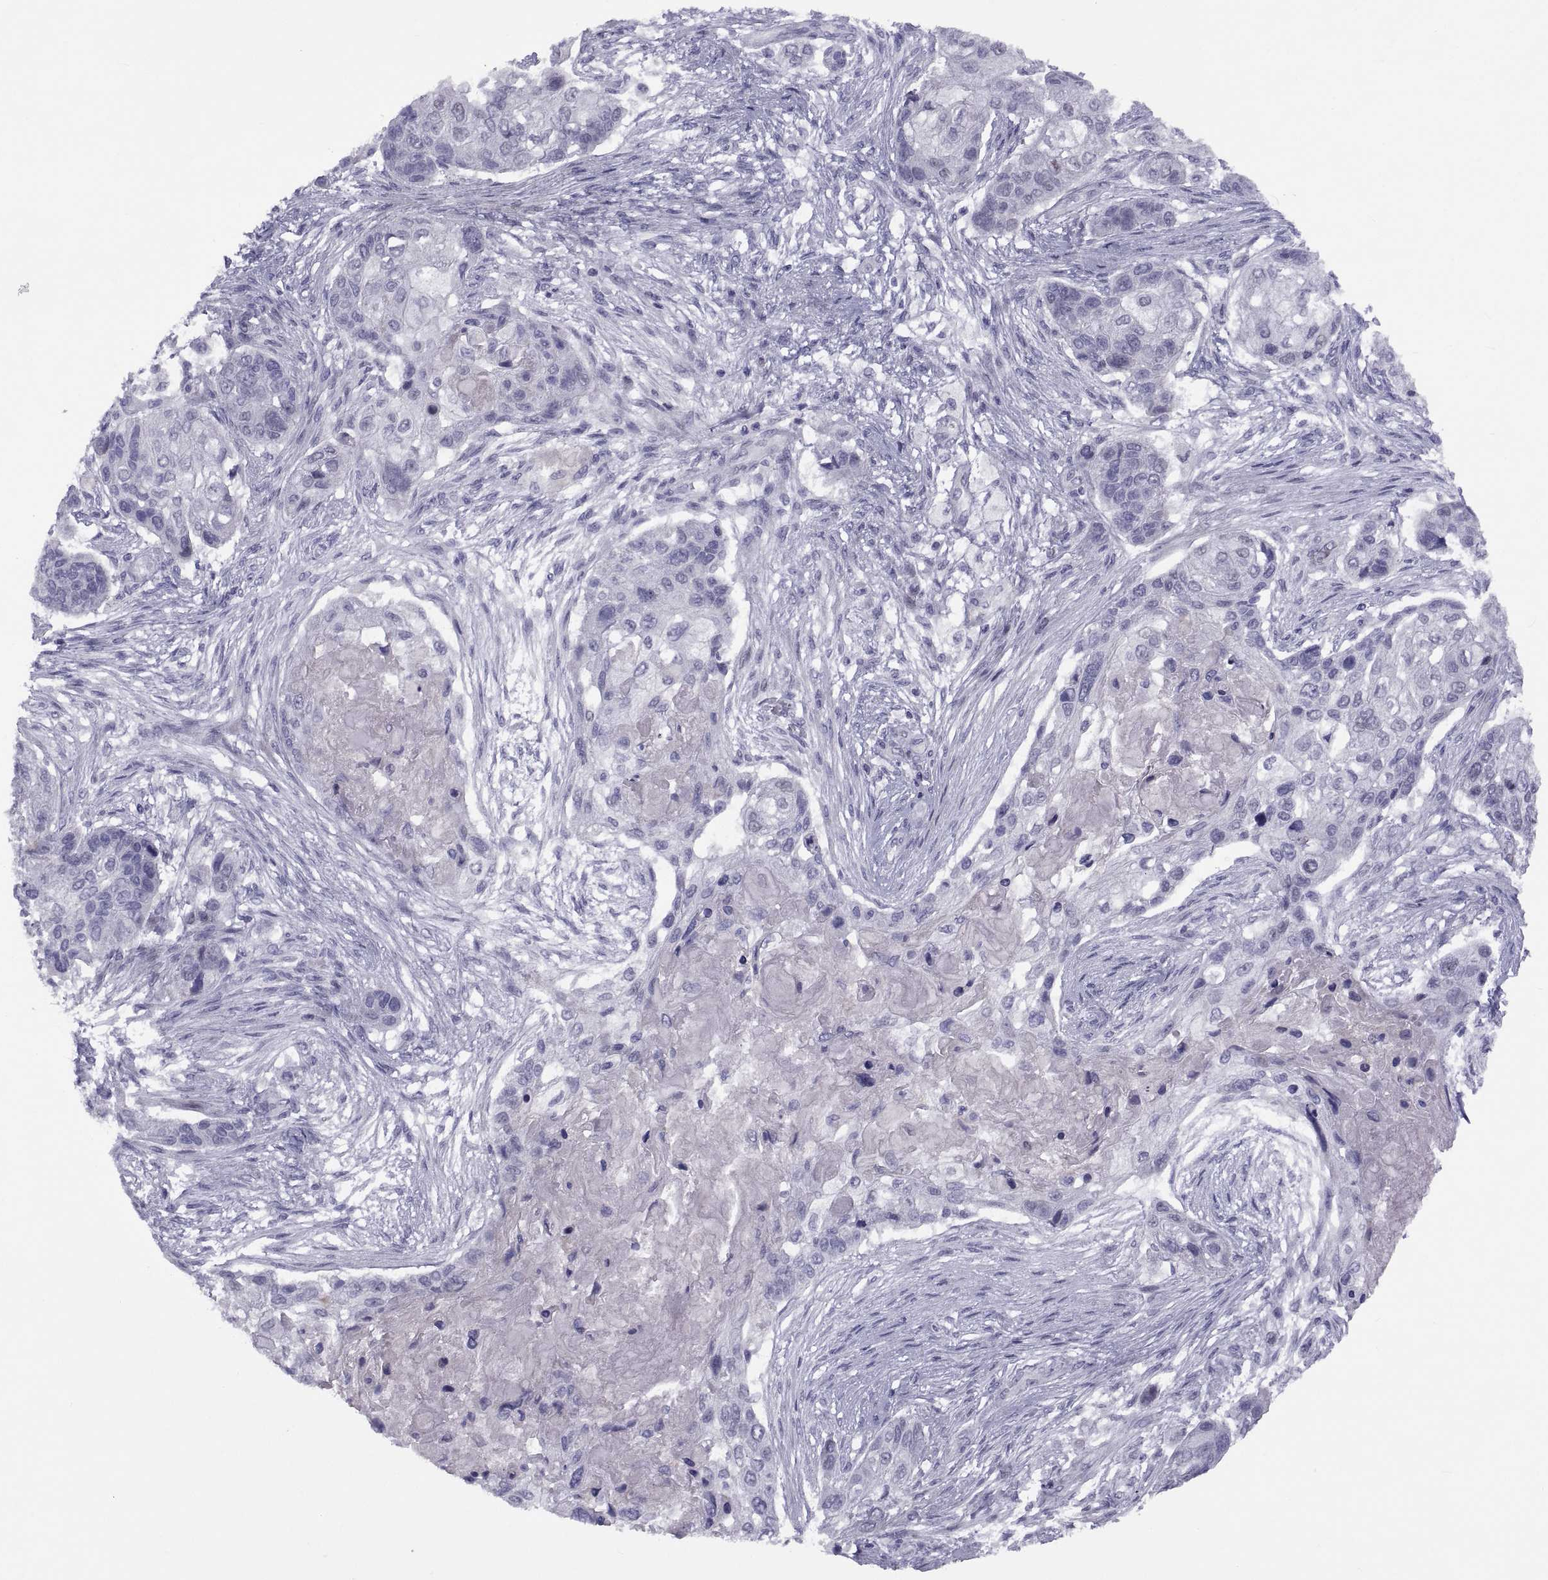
{"staining": {"intensity": "negative", "quantity": "none", "location": "none"}, "tissue": "lung cancer", "cell_type": "Tumor cells", "image_type": "cancer", "snomed": [{"axis": "morphology", "description": "Squamous cell carcinoma, NOS"}, {"axis": "topography", "description": "Lung"}], "caption": "Tumor cells are negative for brown protein staining in lung cancer (squamous cell carcinoma).", "gene": "TMEM158", "patient": {"sex": "male", "age": 69}}